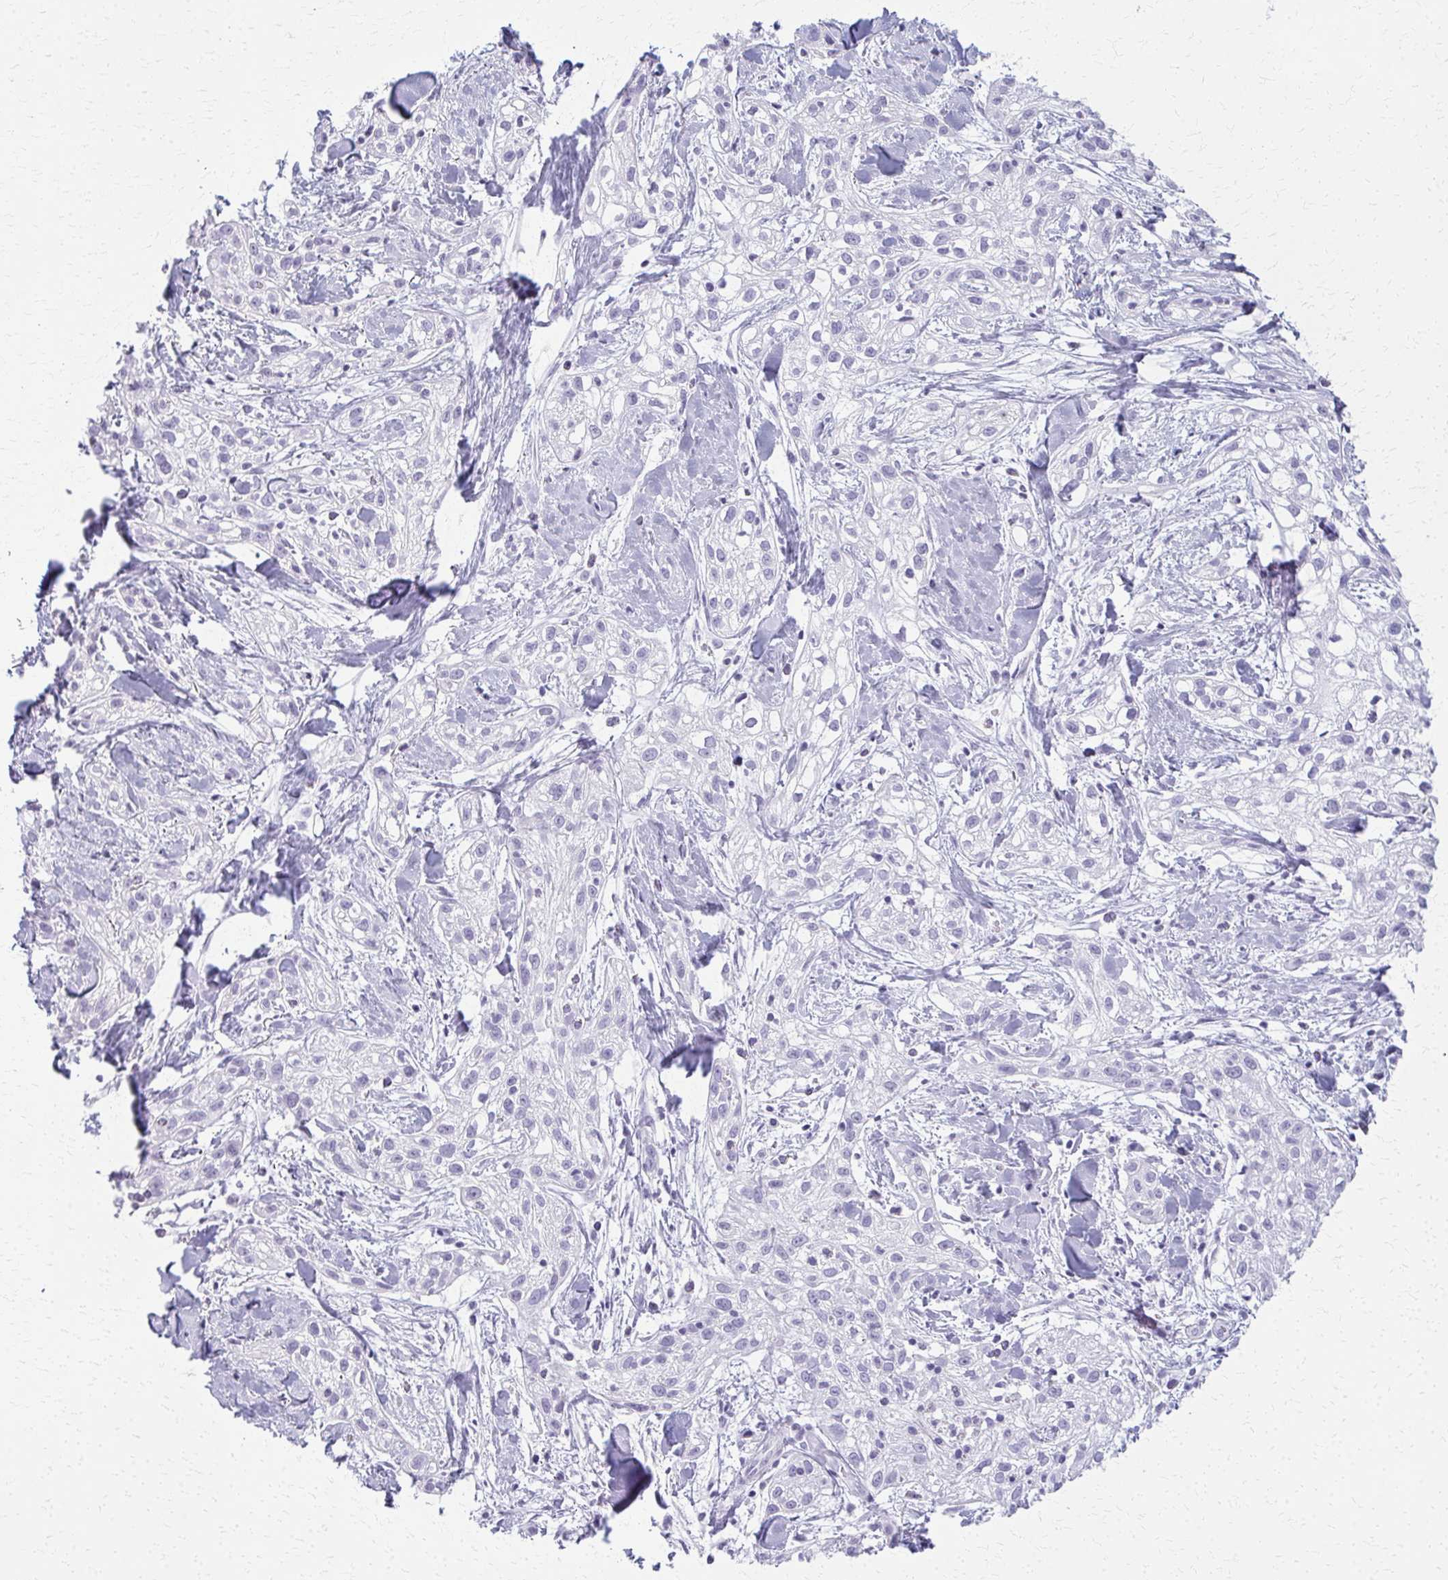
{"staining": {"intensity": "negative", "quantity": "none", "location": "none"}, "tissue": "skin cancer", "cell_type": "Tumor cells", "image_type": "cancer", "snomed": [{"axis": "morphology", "description": "Squamous cell carcinoma, NOS"}, {"axis": "topography", "description": "Skin"}], "caption": "DAB (3,3'-diaminobenzidine) immunohistochemical staining of human skin squamous cell carcinoma reveals no significant positivity in tumor cells.", "gene": "CA3", "patient": {"sex": "male", "age": 82}}